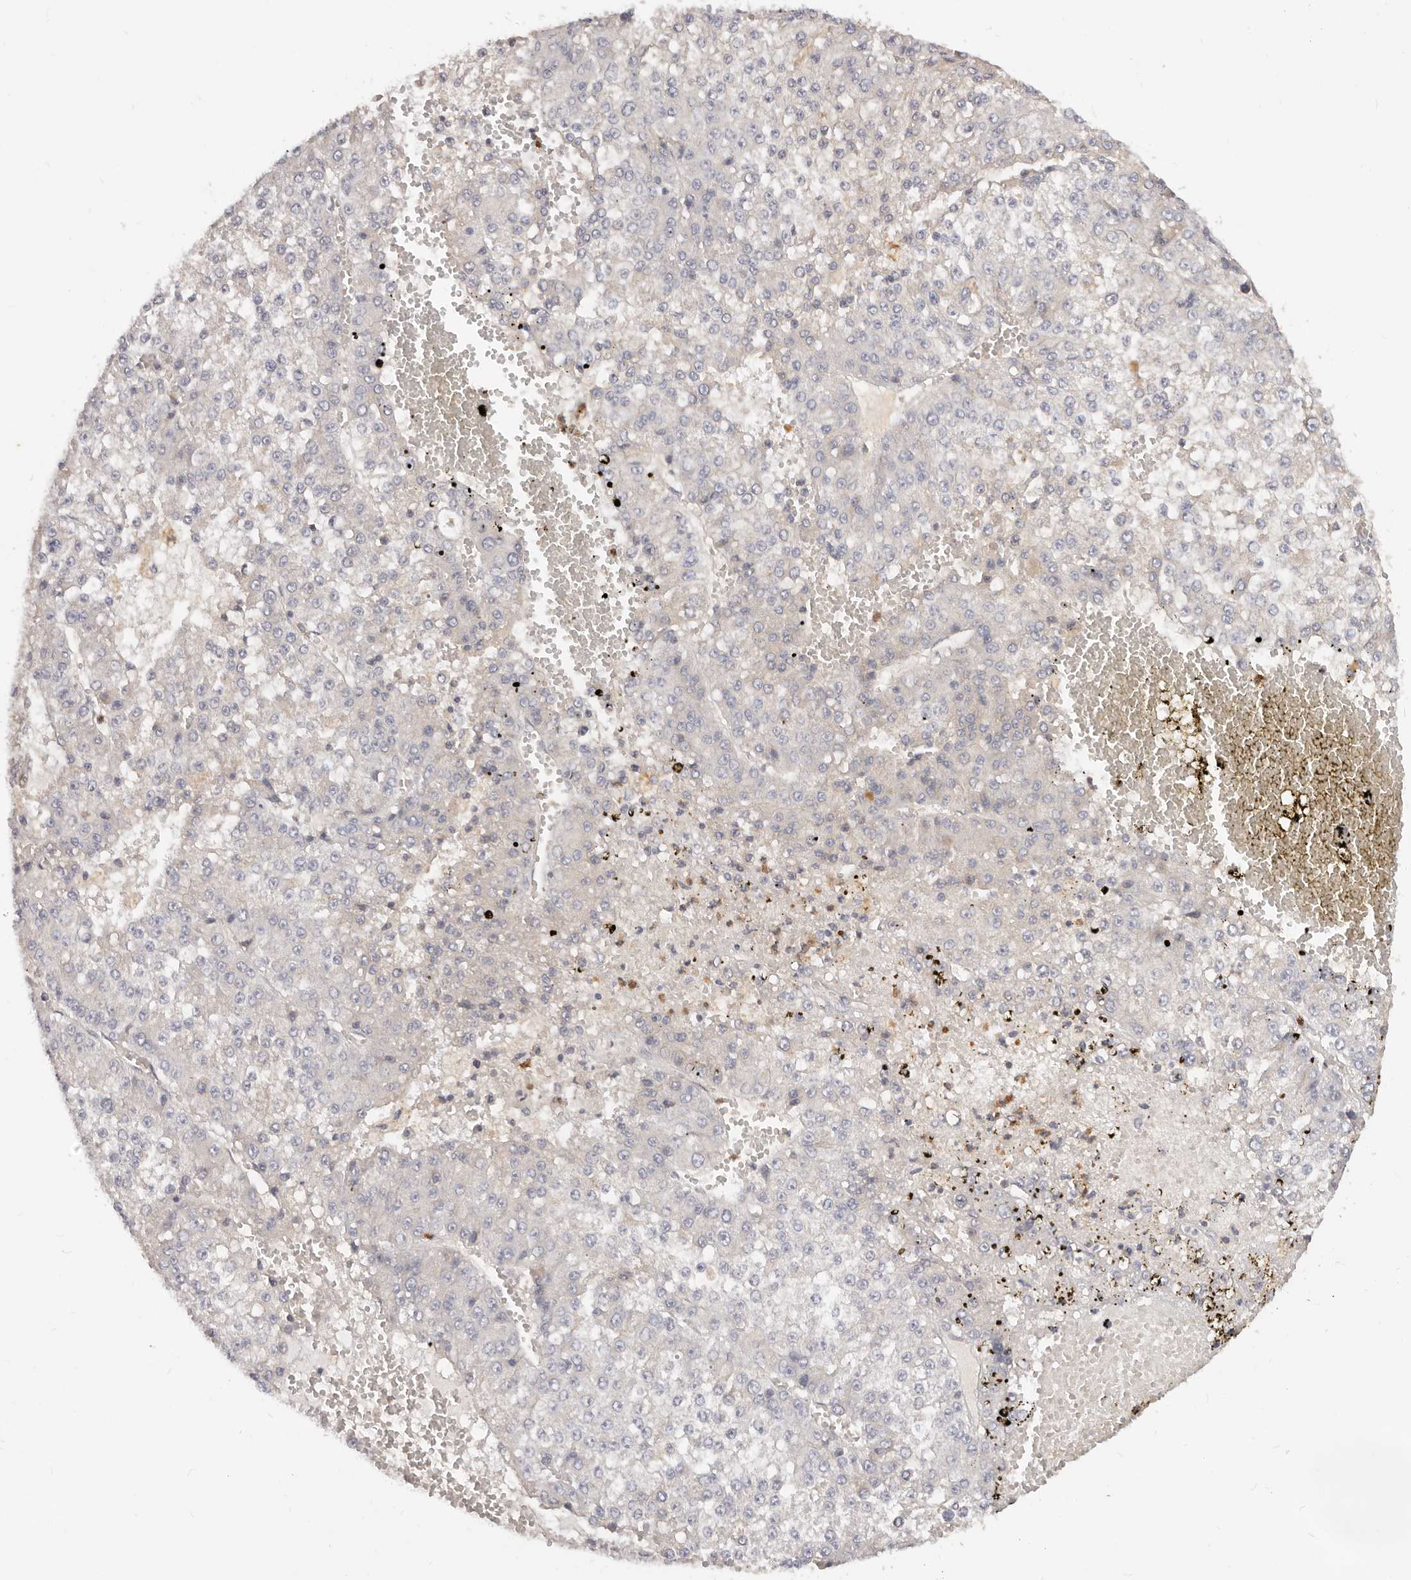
{"staining": {"intensity": "negative", "quantity": "none", "location": "none"}, "tissue": "liver cancer", "cell_type": "Tumor cells", "image_type": "cancer", "snomed": [{"axis": "morphology", "description": "Carcinoma, Hepatocellular, NOS"}, {"axis": "topography", "description": "Liver"}], "caption": "The photomicrograph reveals no staining of tumor cells in liver cancer.", "gene": "USP49", "patient": {"sex": "female", "age": 73}}